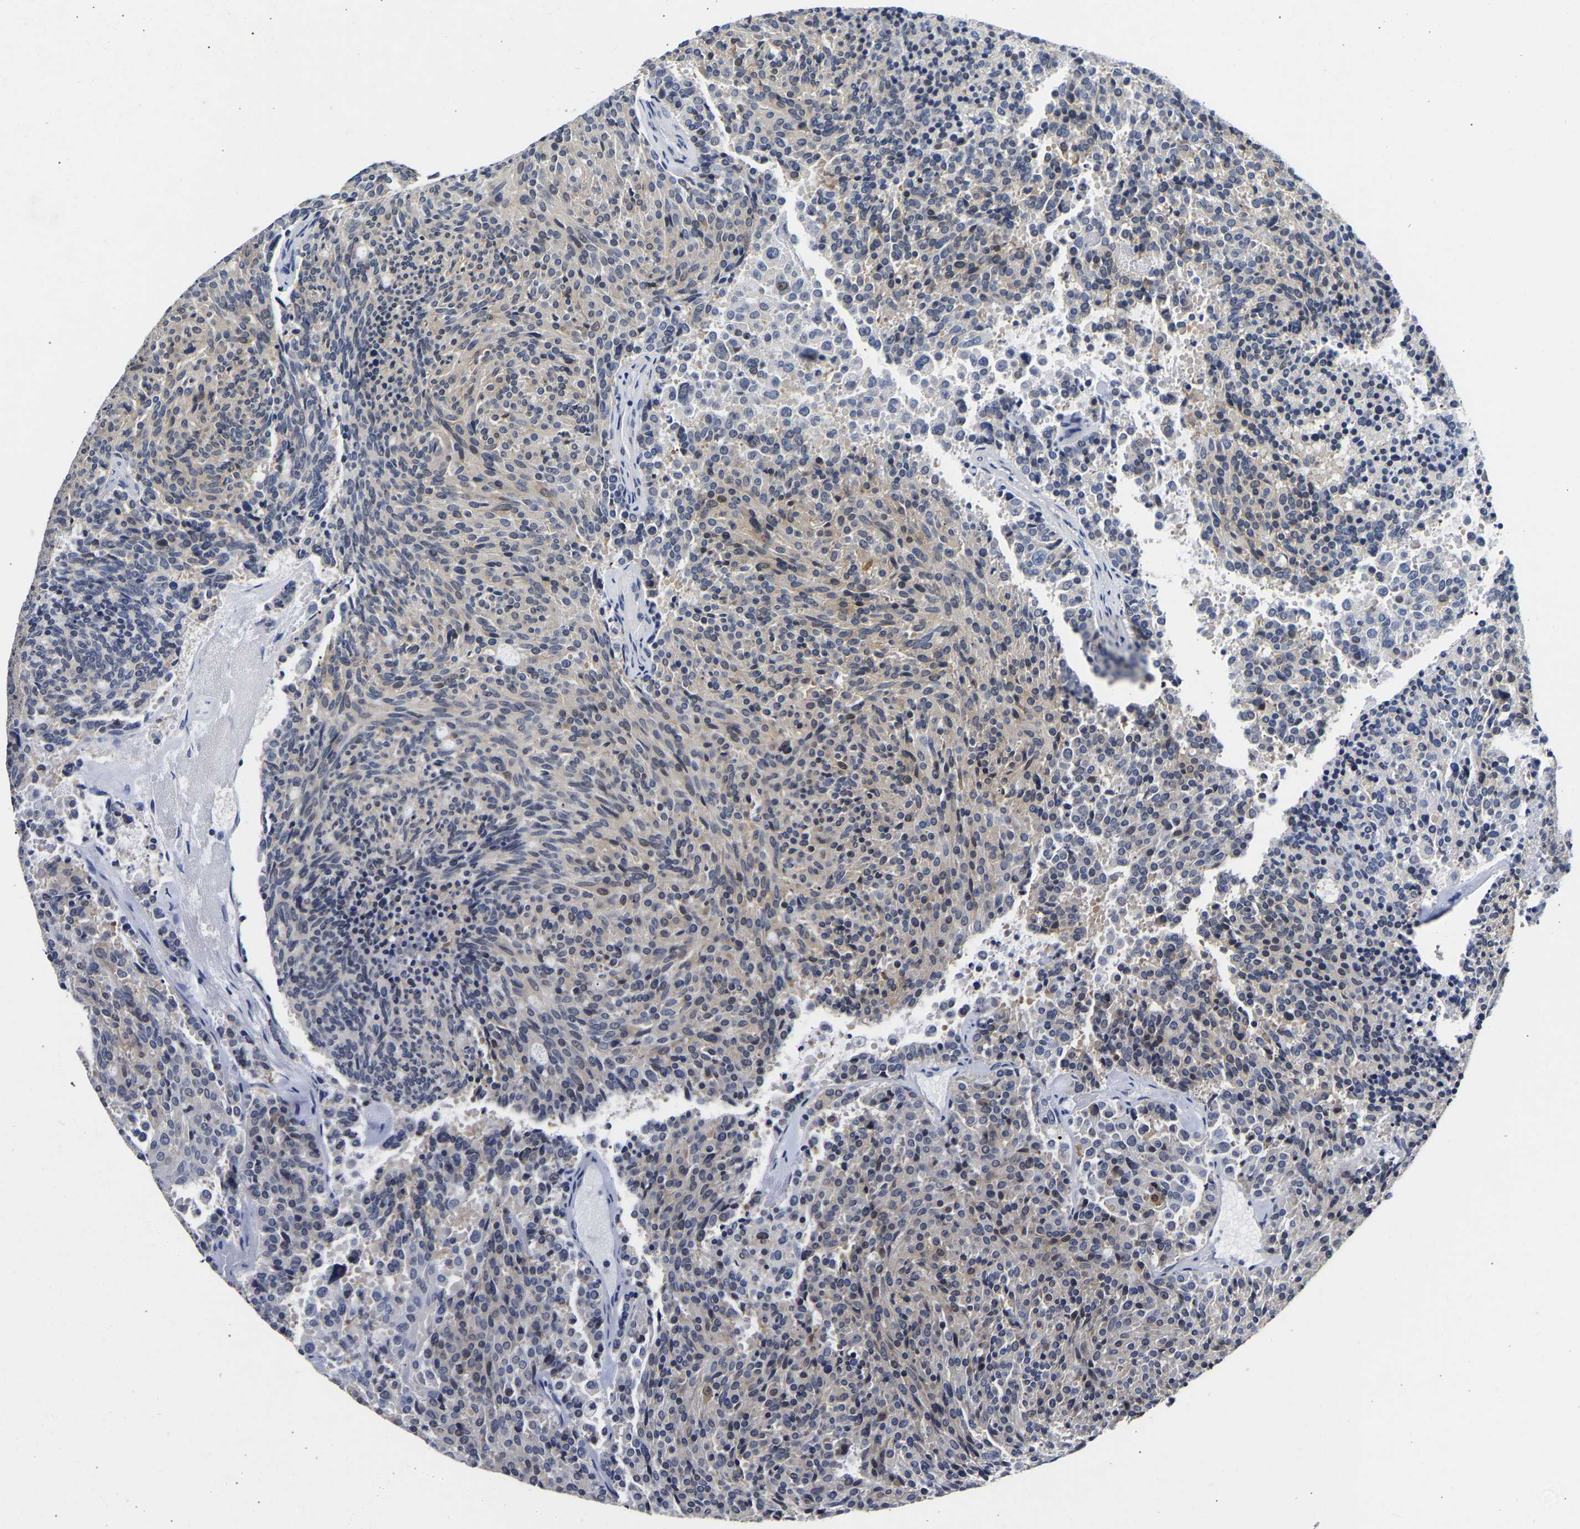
{"staining": {"intensity": "negative", "quantity": "none", "location": "none"}, "tissue": "carcinoid", "cell_type": "Tumor cells", "image_type": "cancer", "snomed": [{"axis": "morphology", "description": "Carcinoid, malignant, NOS"}, {"axis": "topography", "description": "Pancreas"}], "caption": "Tumor cells show no significant expression in carcinoid.", "gene": "CCDC6", "patient": {"sex": "female", "age": 54}}